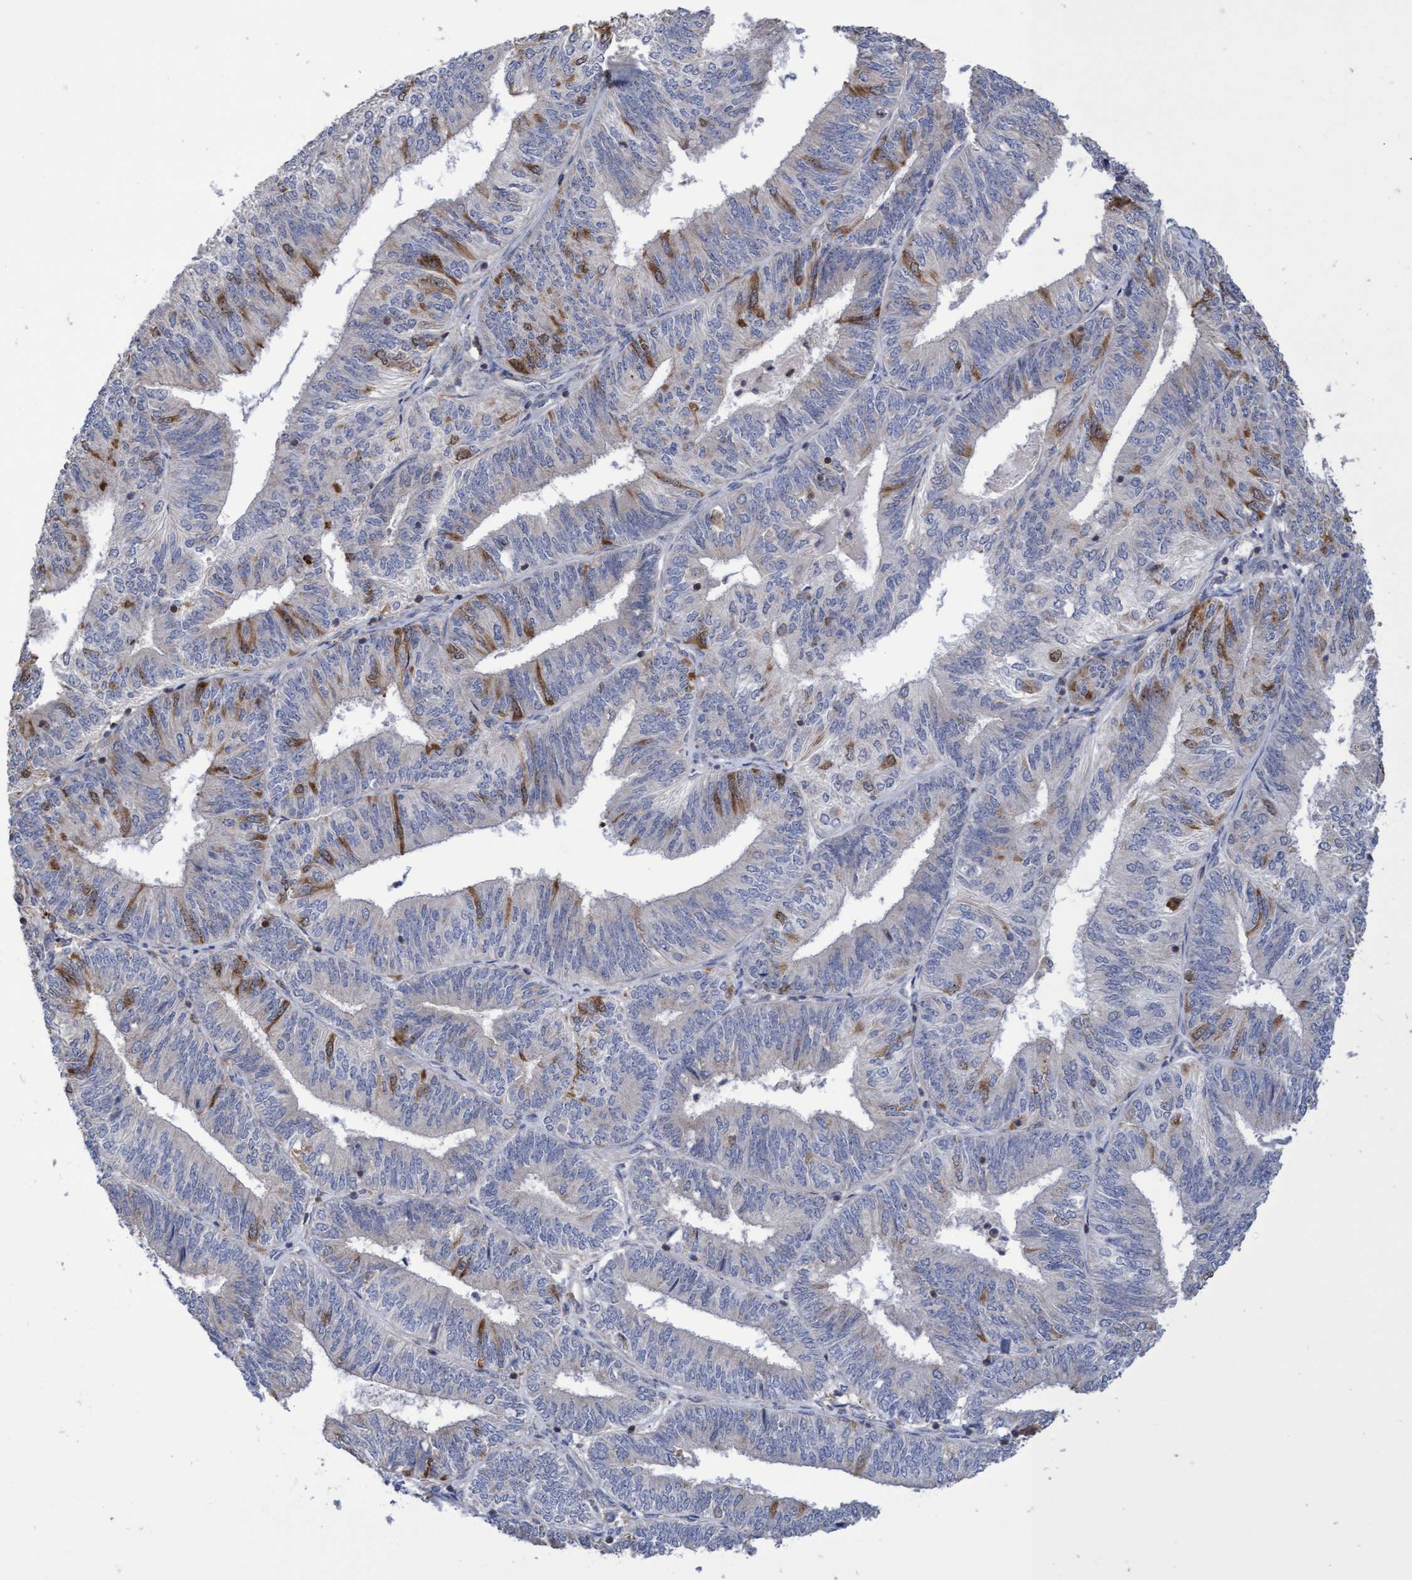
{"staining": {"intensity": "moderate", "quantity": "<25%", "location": "cytoplasmic/membranous,nuclear"}, "tissue": "endometrial cancer", "cell_type": "Tumor cells", "image_type": "cancer", "snomed": [{"axis": "morphology", "description": "Adenocarcinoma, NOS"}, {"axis": "topography", "description": "Endometrium"}], "caption": "An image showing moderate cytoplasmic/membranous and nuclear staining in about <25% of tumor cells in endometrial adenocarcinoma, as visualized by brown immunohistochemical staining.", "gene": "SLBP", "patient": {"sex": "female", "age": 58}}